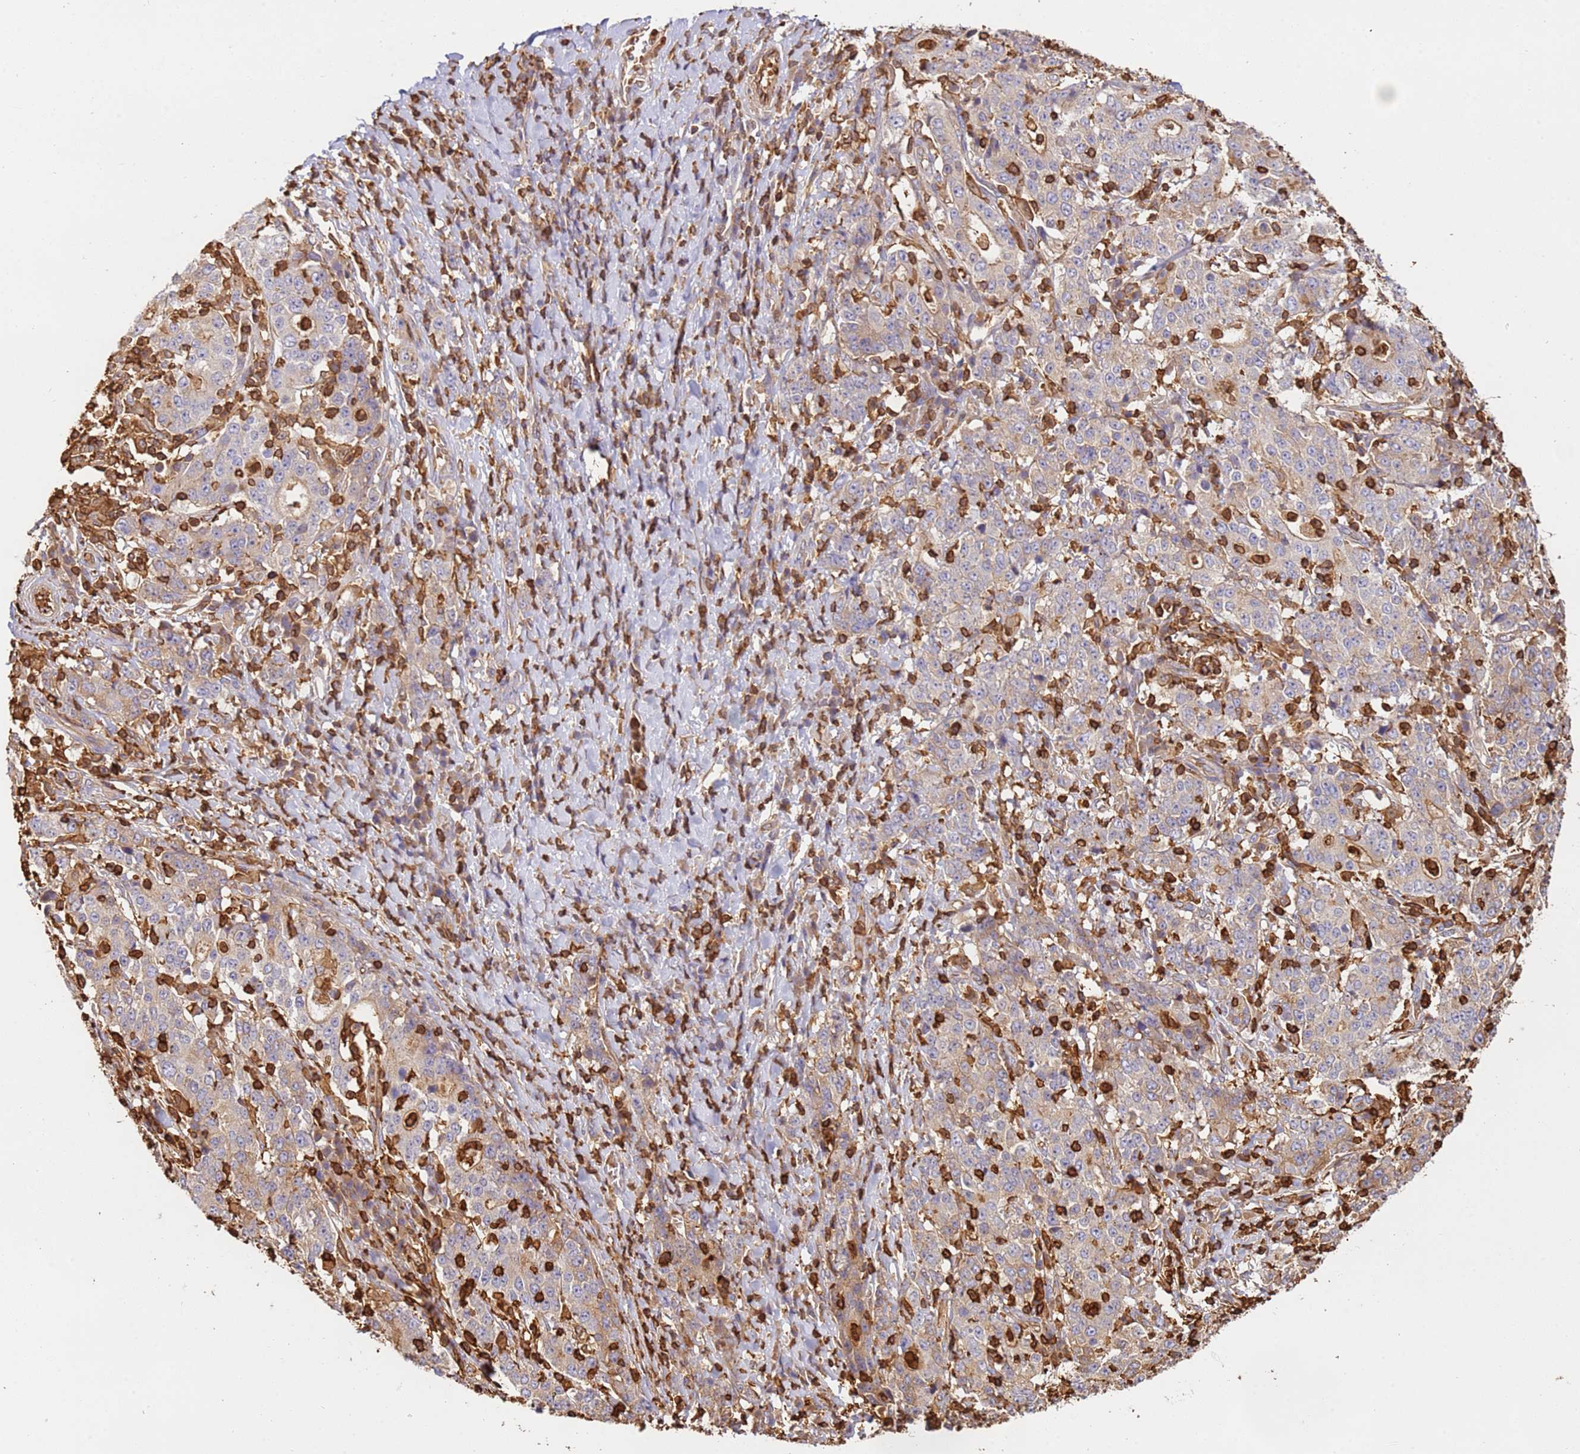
{"staining": {"intensity": "moderate", "quantity": "<25%", "location": "cytoplasmic/membranous"}, "tissue": "stomach cancer", "cell_type": "Tumor cells", "image_type": "cancer", "snomed": [{"axis": "morphology", "description": "Normal tissue, NOS"}, {"axis": "morphology", "description": "Adenocarcinoma, NOS"}, {"axis": "topography", "description": "Stomach, upper"}, {"axis": "topography", "description": "Stomach"}], "caption": "Immunohistochemical staining of stomach cancer (adenocarcinoma) reveals moderate cytoplasmic/membranous protein positivity in about <25% of tumor cells.", "gene": "OR6P1", "patient": {"sex": "male", "age": 59}}